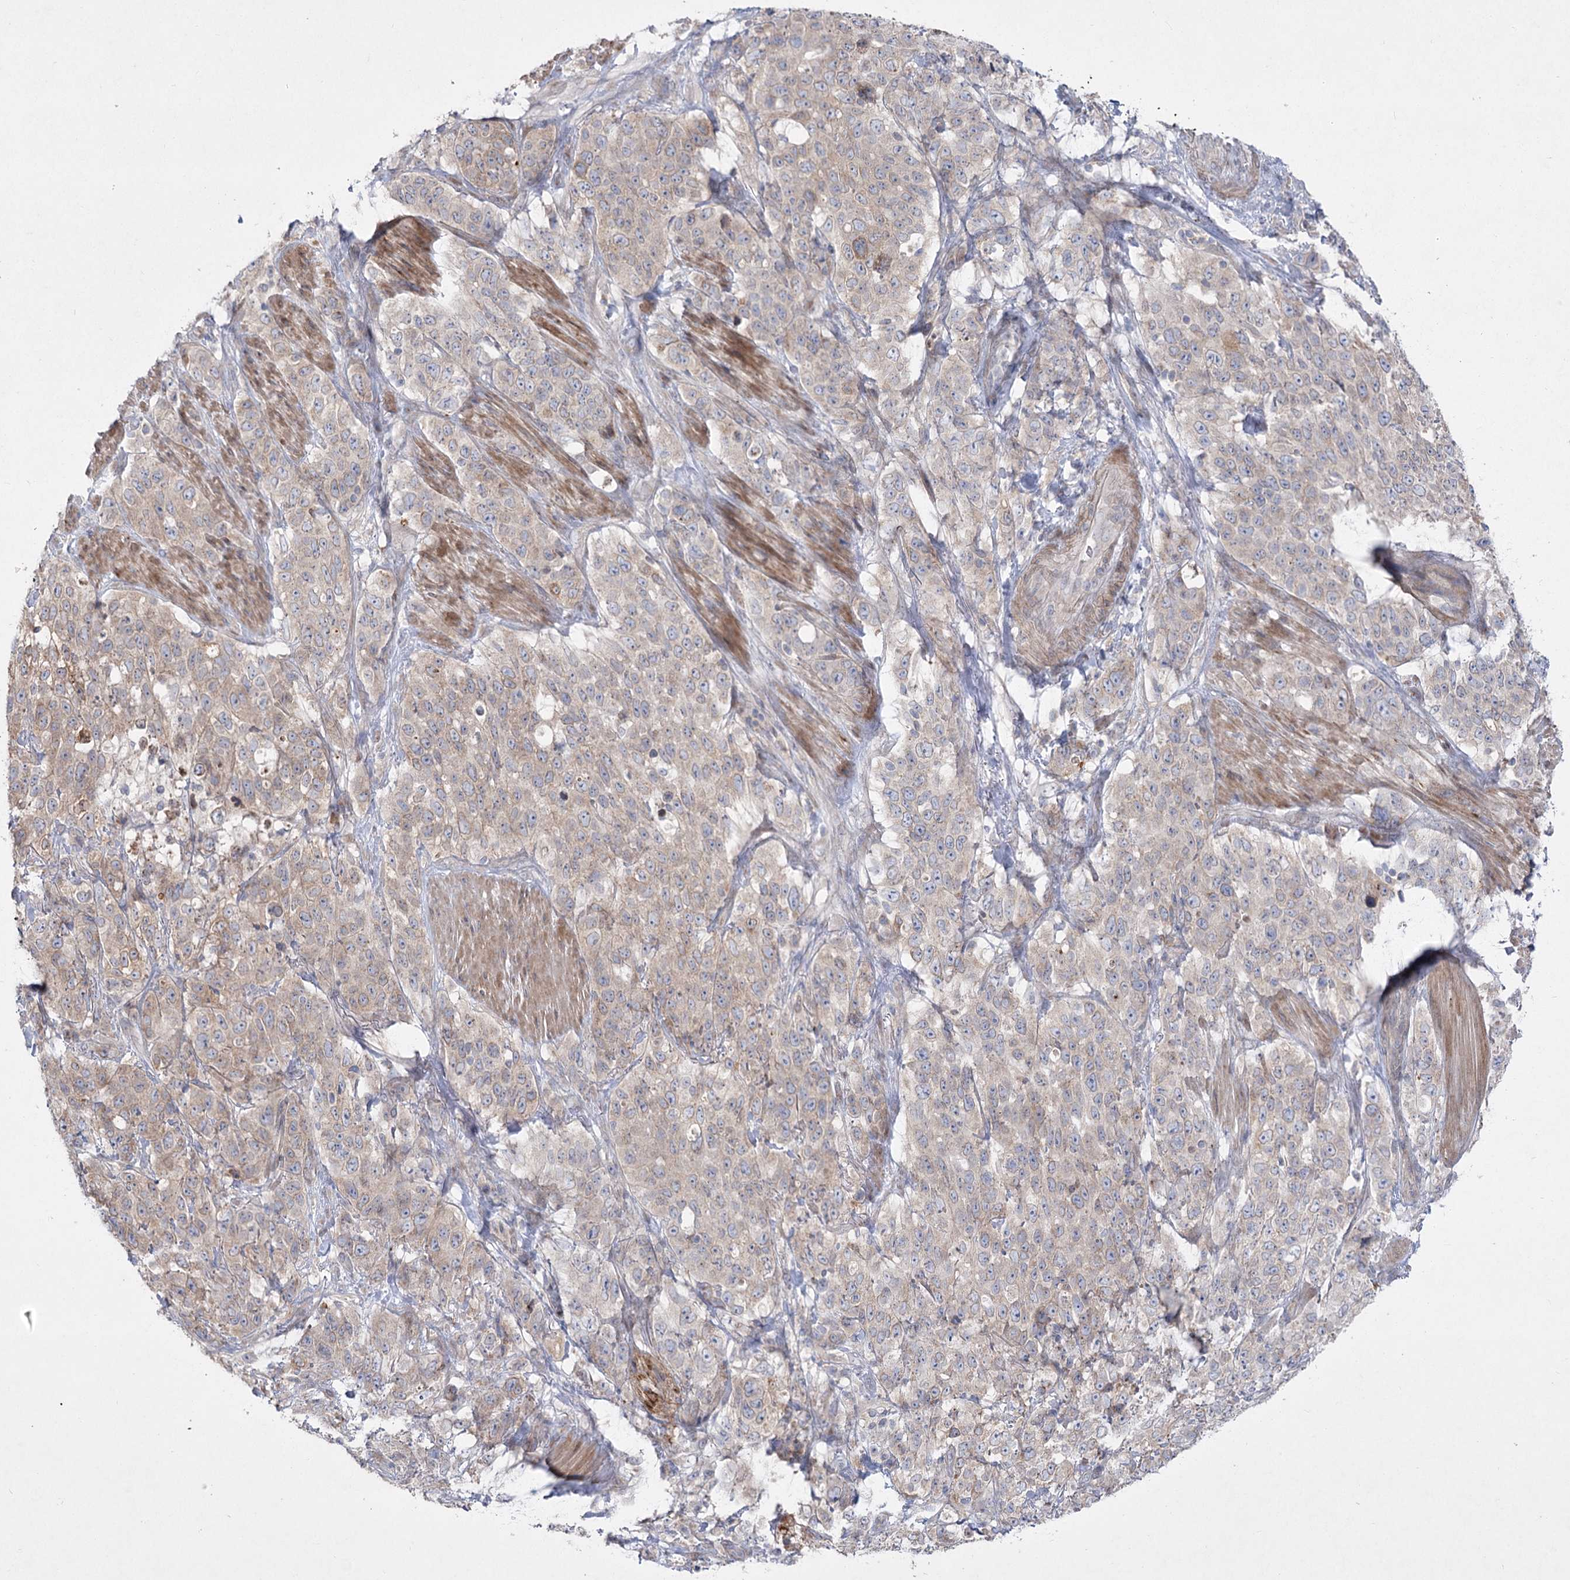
{"staining": {"intensity": "weak", "quantity": ">75%", "location": "cytoplasmic/membranous"}, "tissue": "stomach cancer", "cell_type": "Tumor cells", "image_type": "cancer", "snomed": [{"axis": "morphology", "description": "Adenocarcinoma, NOS"}, {"axis": "topography", "description": "Stomach"}], "caption": "The histopathology image reveals a brown stain indicating the presence of a protein in the cytoplasmic/membranous of tumor cells in stomach adenocarcinoma. (DAB (3,3'-diaminobenzidine) IHC, brown staining for protein, blue staining for nuclei).", "gene": "SH3BP5L", "patient": {"sex": "male", "age": 48}}